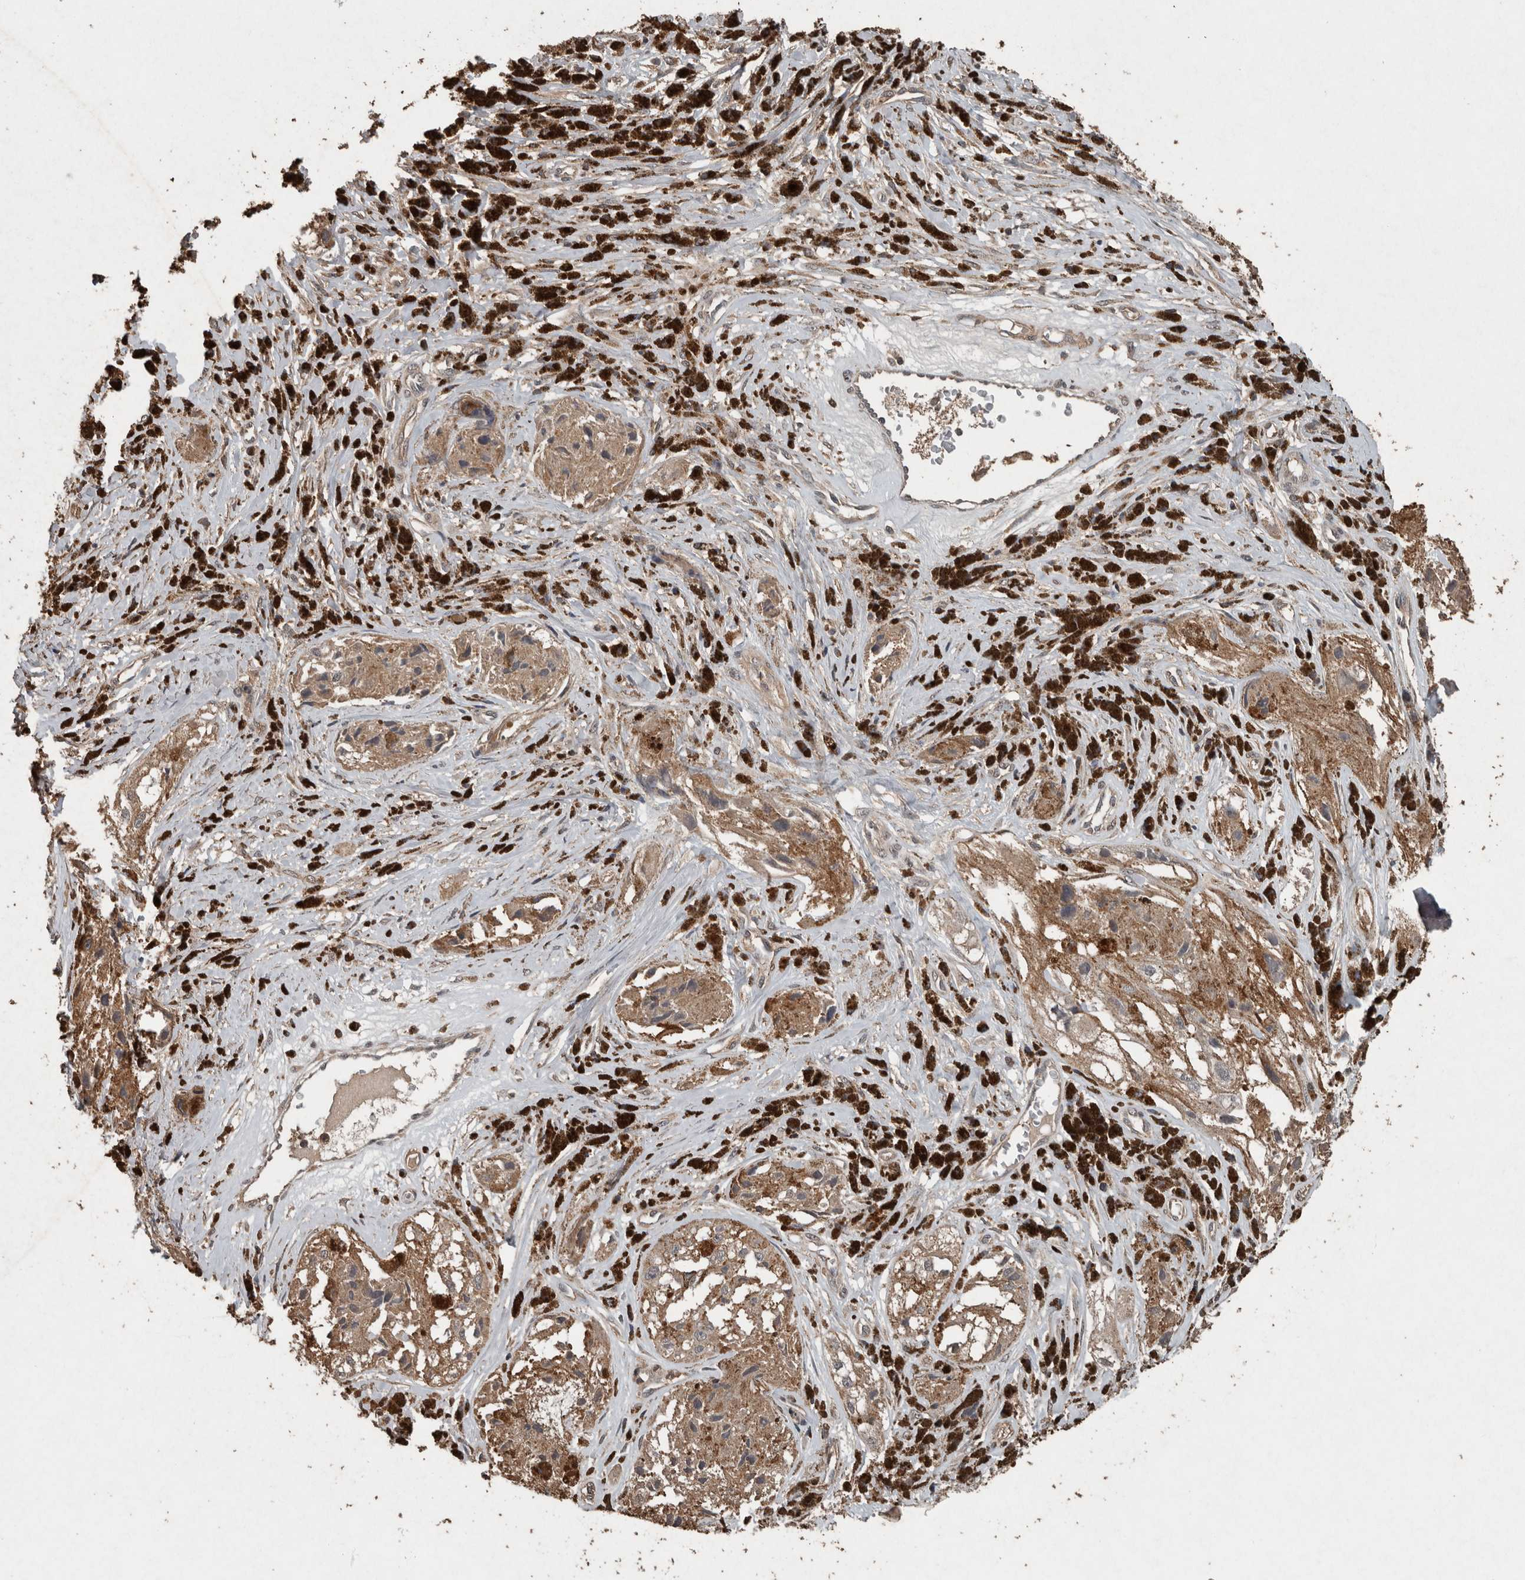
{"staining": {"intensity": "moderate", "quantity": ">75%", "location": "cytoplasmic/membranous"}, "tissue": "melanoma", "cell_type": "Tumor cells", "image_type": "cancer", "snomed": [{"axis": "morphology", "description": "Malignant melanoma, NOS"}, {"axis": "topography", "description": "Skin"}], "caption": "Immunohistochemical staining of malignant melanoma displays medium levels of moderate cytoplasmic/membranous protein staining in approximately >75% of tumor cells. (DAB IHC with brightfield microscopy, high magnification).", "gene": "FGFRL1", "patient": {"sex": "male", "age": 88}}